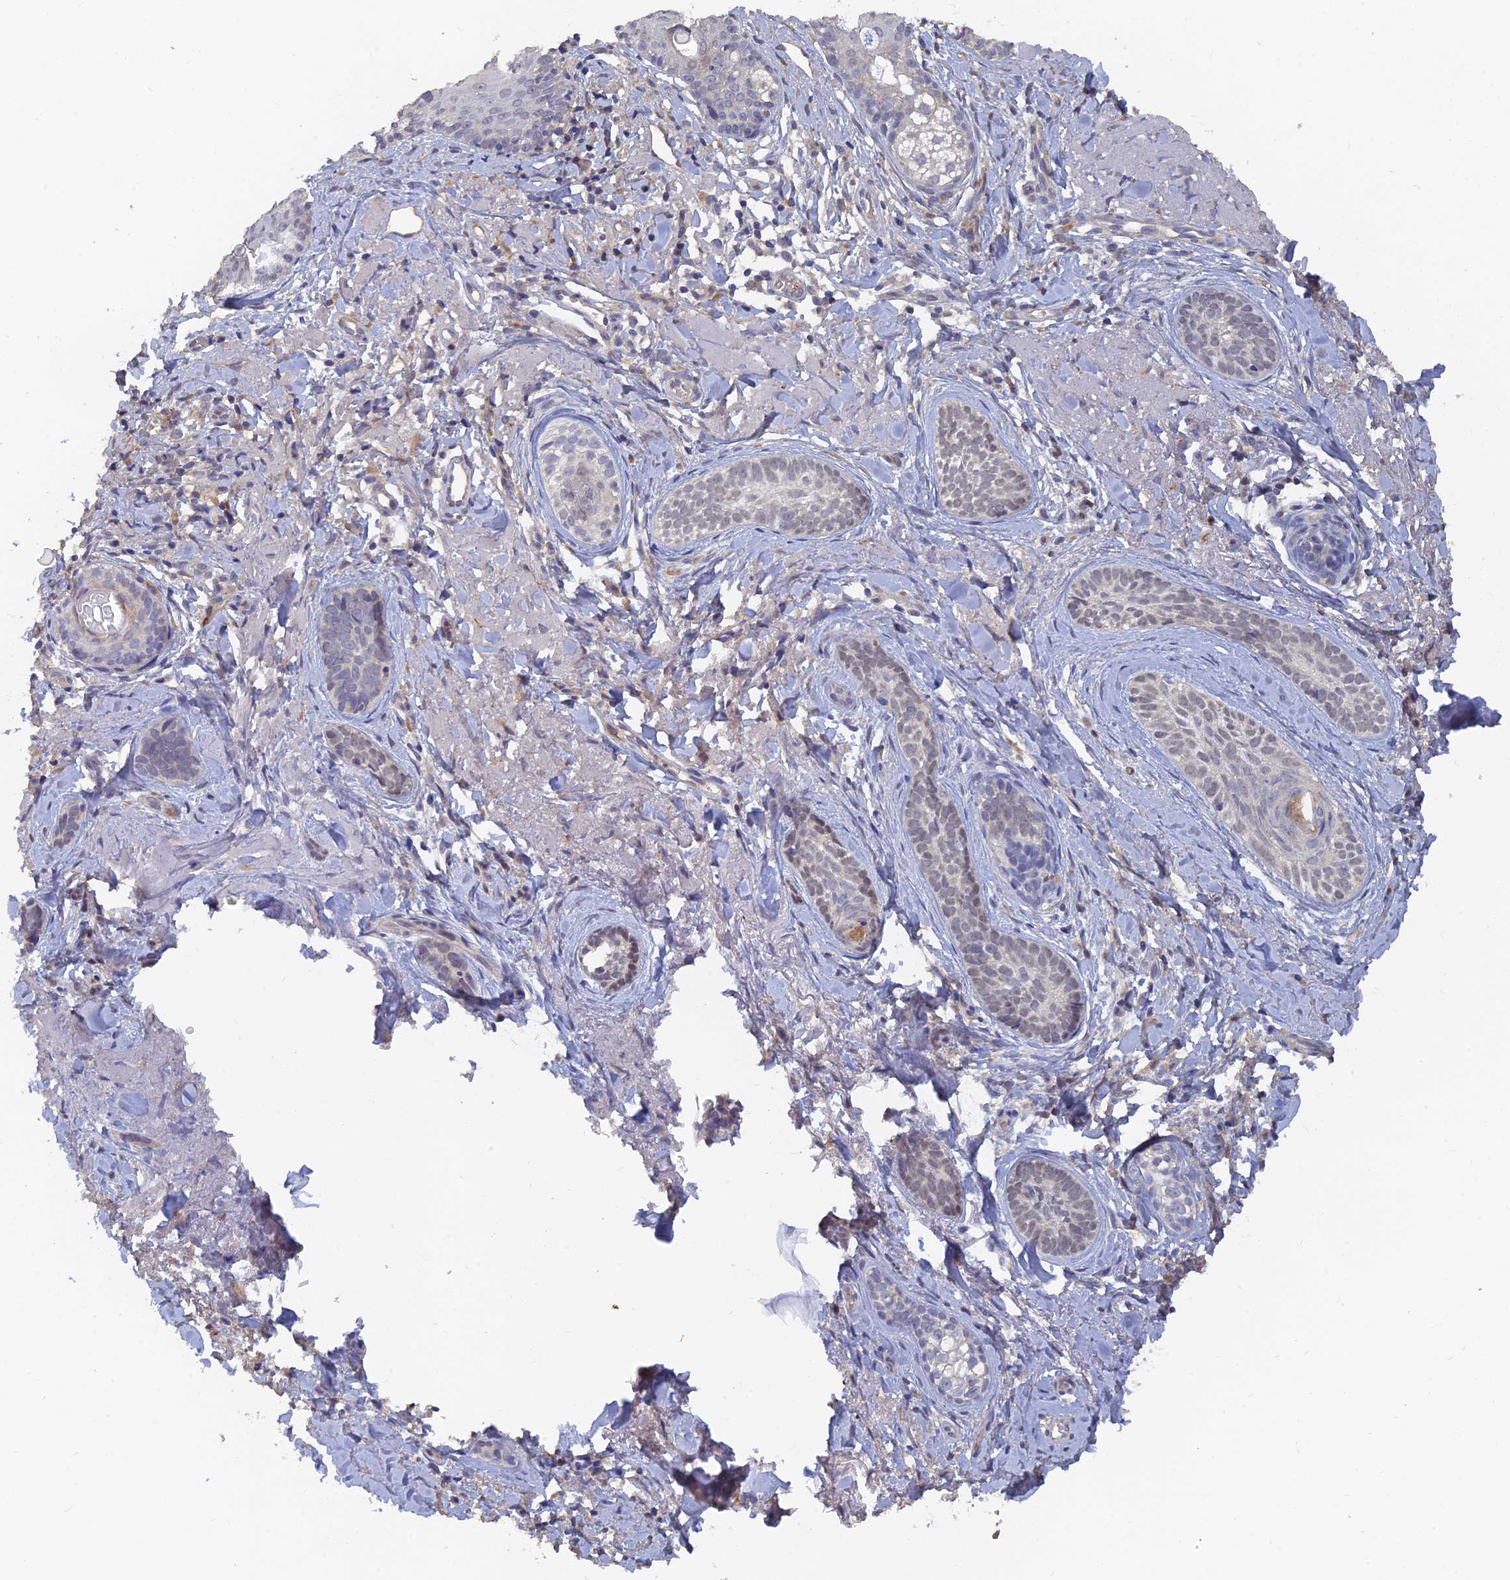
{"staining": {"intensity": "negative", "quantity": "none", "location": "none"}, "tissue": "skin cancer", "cell_type": "Tumor cells", "image_type": "cancer", "snomed": [{"axis": "morphology", "description": "Basal cell carcinoma"}, {"axis": "topography", "description": "Skin"}], "caption": "Immunohistochemistry of skin basal cell carcinoma exhibits no positivity in tumor cells.", "gene": "ARRDC1", "patient": {"sex": "female", "age": 76}}